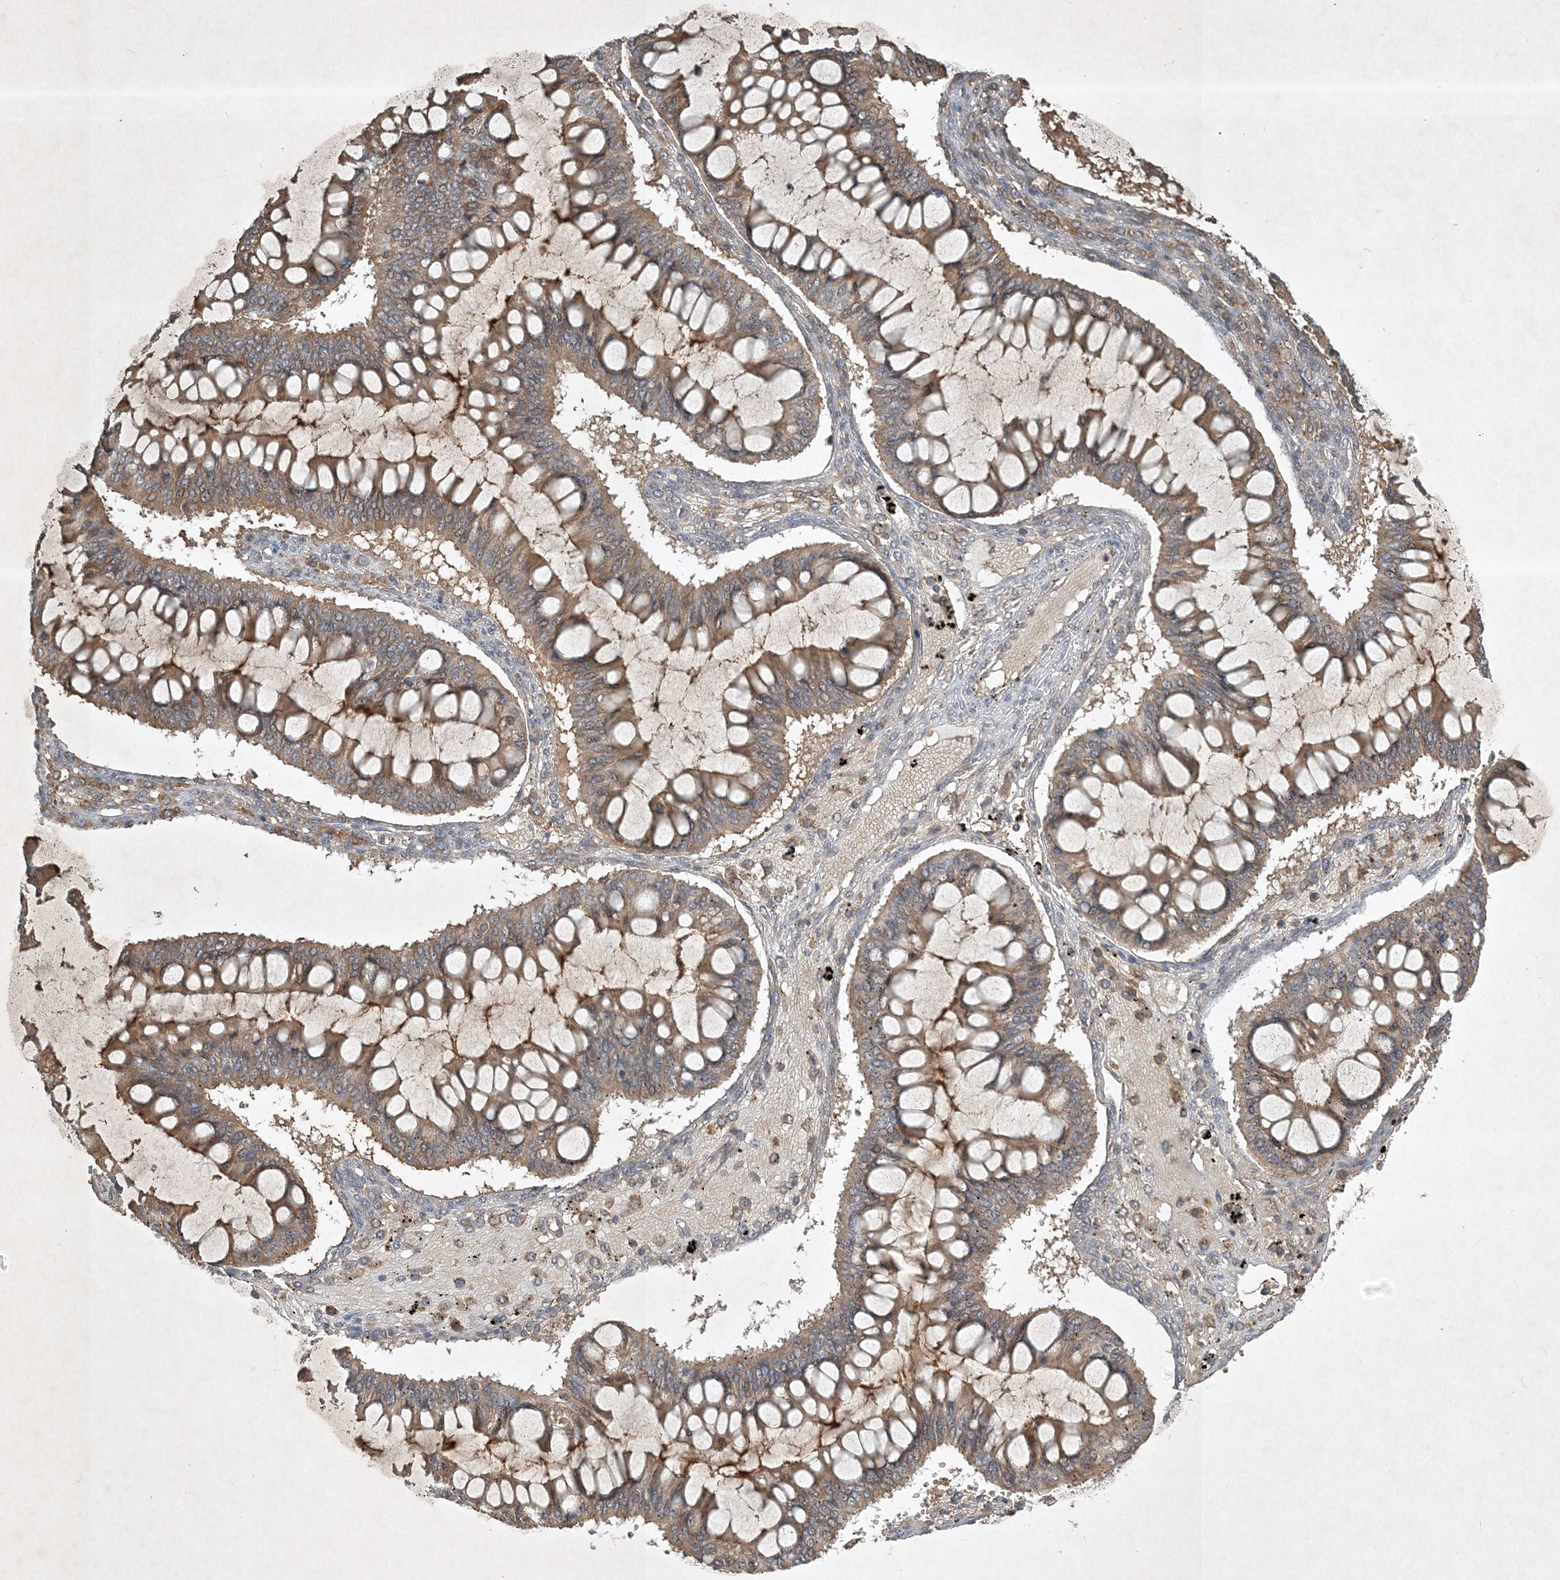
{"staining": {"intensity": "moderate", "quantity": ">75%", "location": "cytoplasmic/membranous"}, "tissue": "ovarian cancer", "cell_type": "Tumor cells", "image_type": "cancer", "snomed": [{"axis": "morphology", "description": "Cystadenocarcinoma, mucinous, NOS"}, {"axis": "topography", "description": "Ovary"}], "caption": "Immunohistochemistry histopathology image of ovarian cancer stained for a protein (brown), which demonstrates medium levels of moderate cytoplasmic/membranous positivity in about >75% of tumor cells.", "gene": "TNFAIP6", "patient": {"sex": "female", "age": 73}}